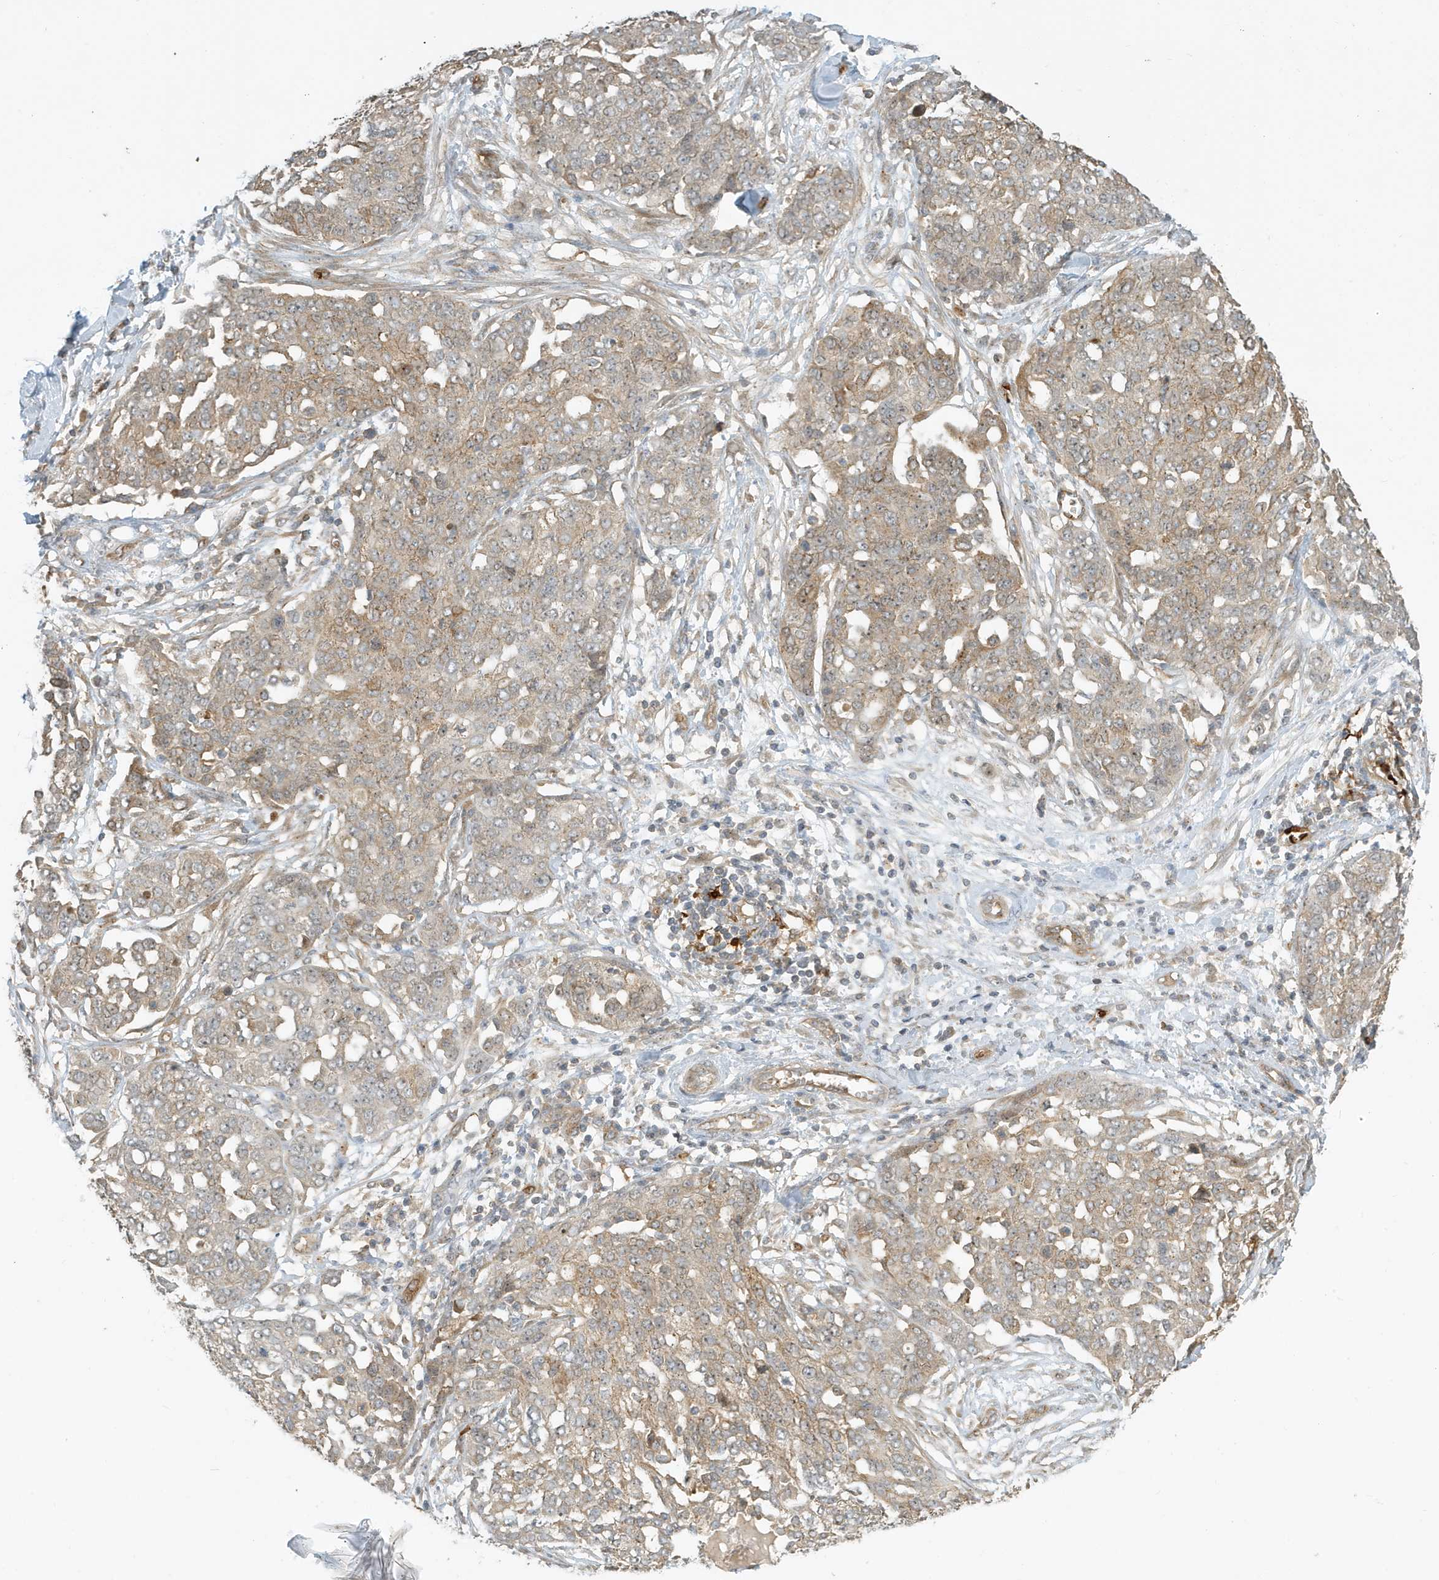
{"staining": {"intensity": "weak", "quantity": "<25%", "location": "cytoplasmic/membranous"}, "tissue": "ovarian cancer", "cell_type": "Tumor cells", "image_type": "cancer", "snomed": [{"axis": "morphology", "description": "Cystadenocarcinoma, serous, NOS"}, {"axis": "topography", "description": "Soft tissue"}, {"axis": "topography", "description": "Ovary"}], "caption": "DAB (3,3'-diaminobenzidine) immunohistochemical staining of ovarian cancer shows no significant expression in tumor cells.", "gene": "FYCO1", "patient": {"sex": "female", "age": 57}}